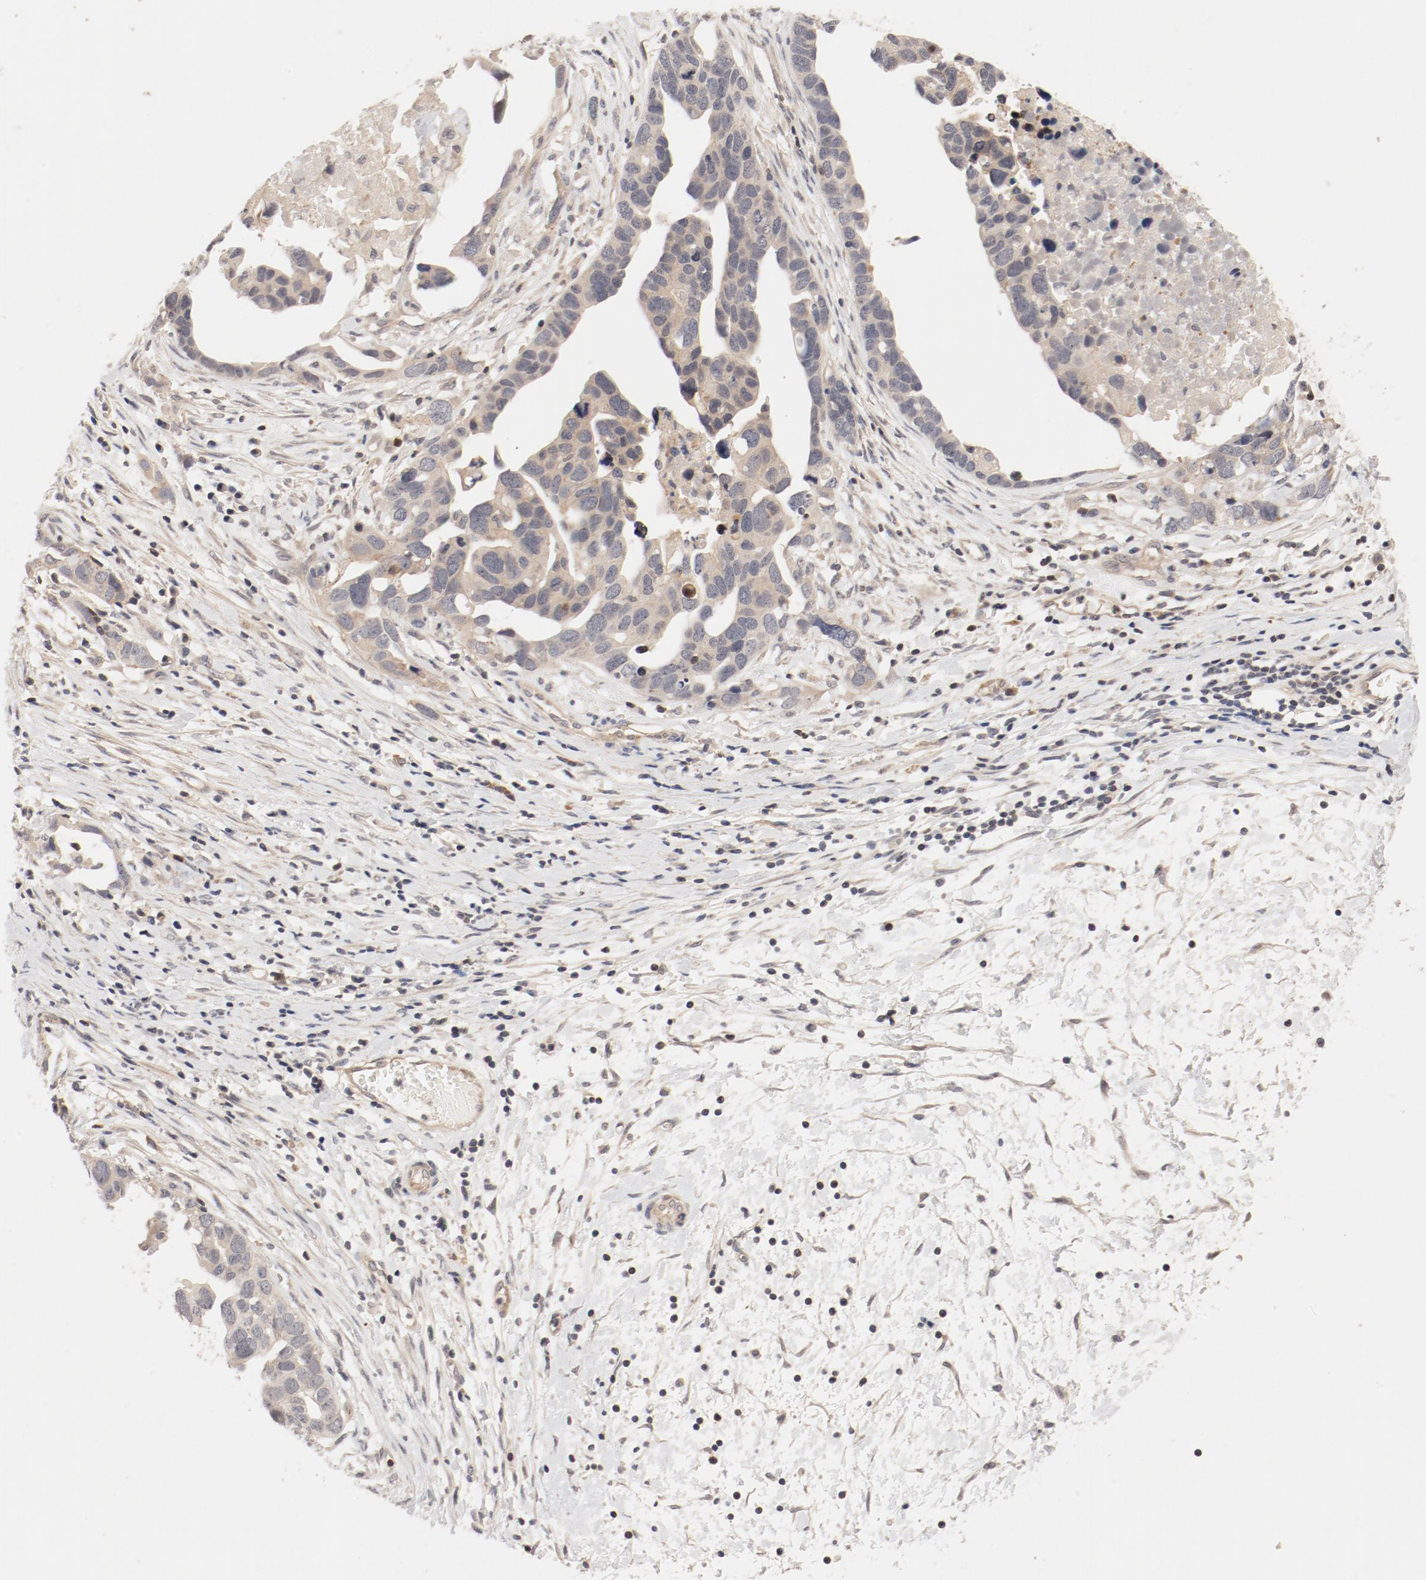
{"staining": {"intensity": "weak", "quantity": "25%-75%", "location": "cytoplasmic/membranous"}, "tissue": "ovarian cancer", "cell_type": "Tumor cells", "image_type": "cancer", "snomed": [{"axis": "morphology", "description": "Cystadenocarcinoma, serous, NOS"}, {"axis": "topography", "description": "Ovary"}], "caption": "Approximately 25%-75% of tumor cells in human ovarian serous cystadenocarcinoma show weak cytoplasmic/membranous protein positivity as visualized by brown immunohistochemical staining.", "gene": "ZNF267", "patient": {"sex": "female", "age": 54}}